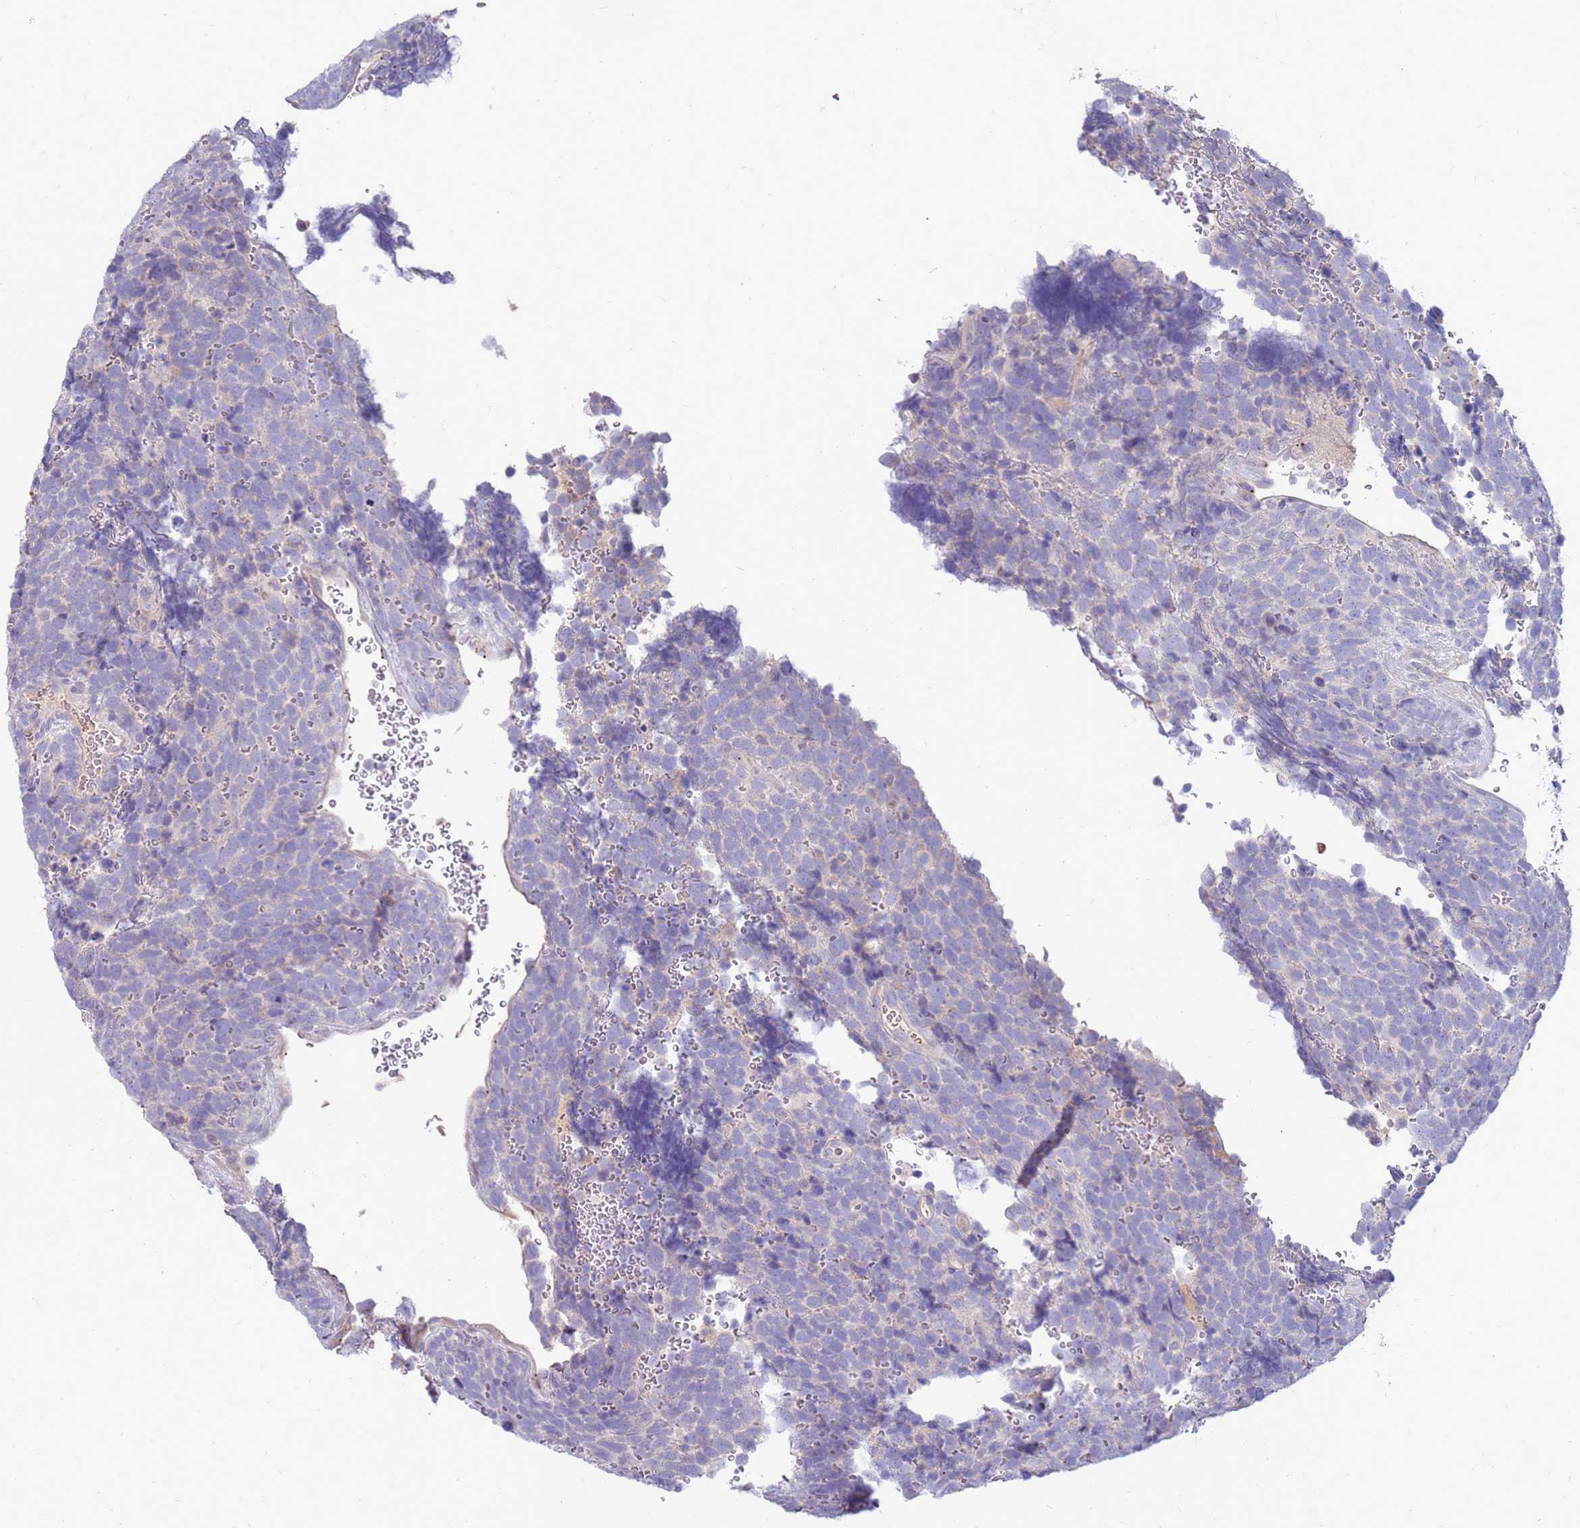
{"staining": {"intensity": "negative", "quantity": "none", "location": "none"}, "tissue": "urothelial cancer", "cell_type": "Tumor cells", "image_type": "cancer", "snomed": [{"axis": "morphology", "description": "Urothelial carcinoma, High grade"}, {"axis": "topography", "description": "Urinary bladder"}], "caption": "Immunohistochemical staining of human urothelial cancer displays no significant positivity in tumor cells.", "gene": "SLC44A4", "patient": {"sex": "female", "age": 82}}